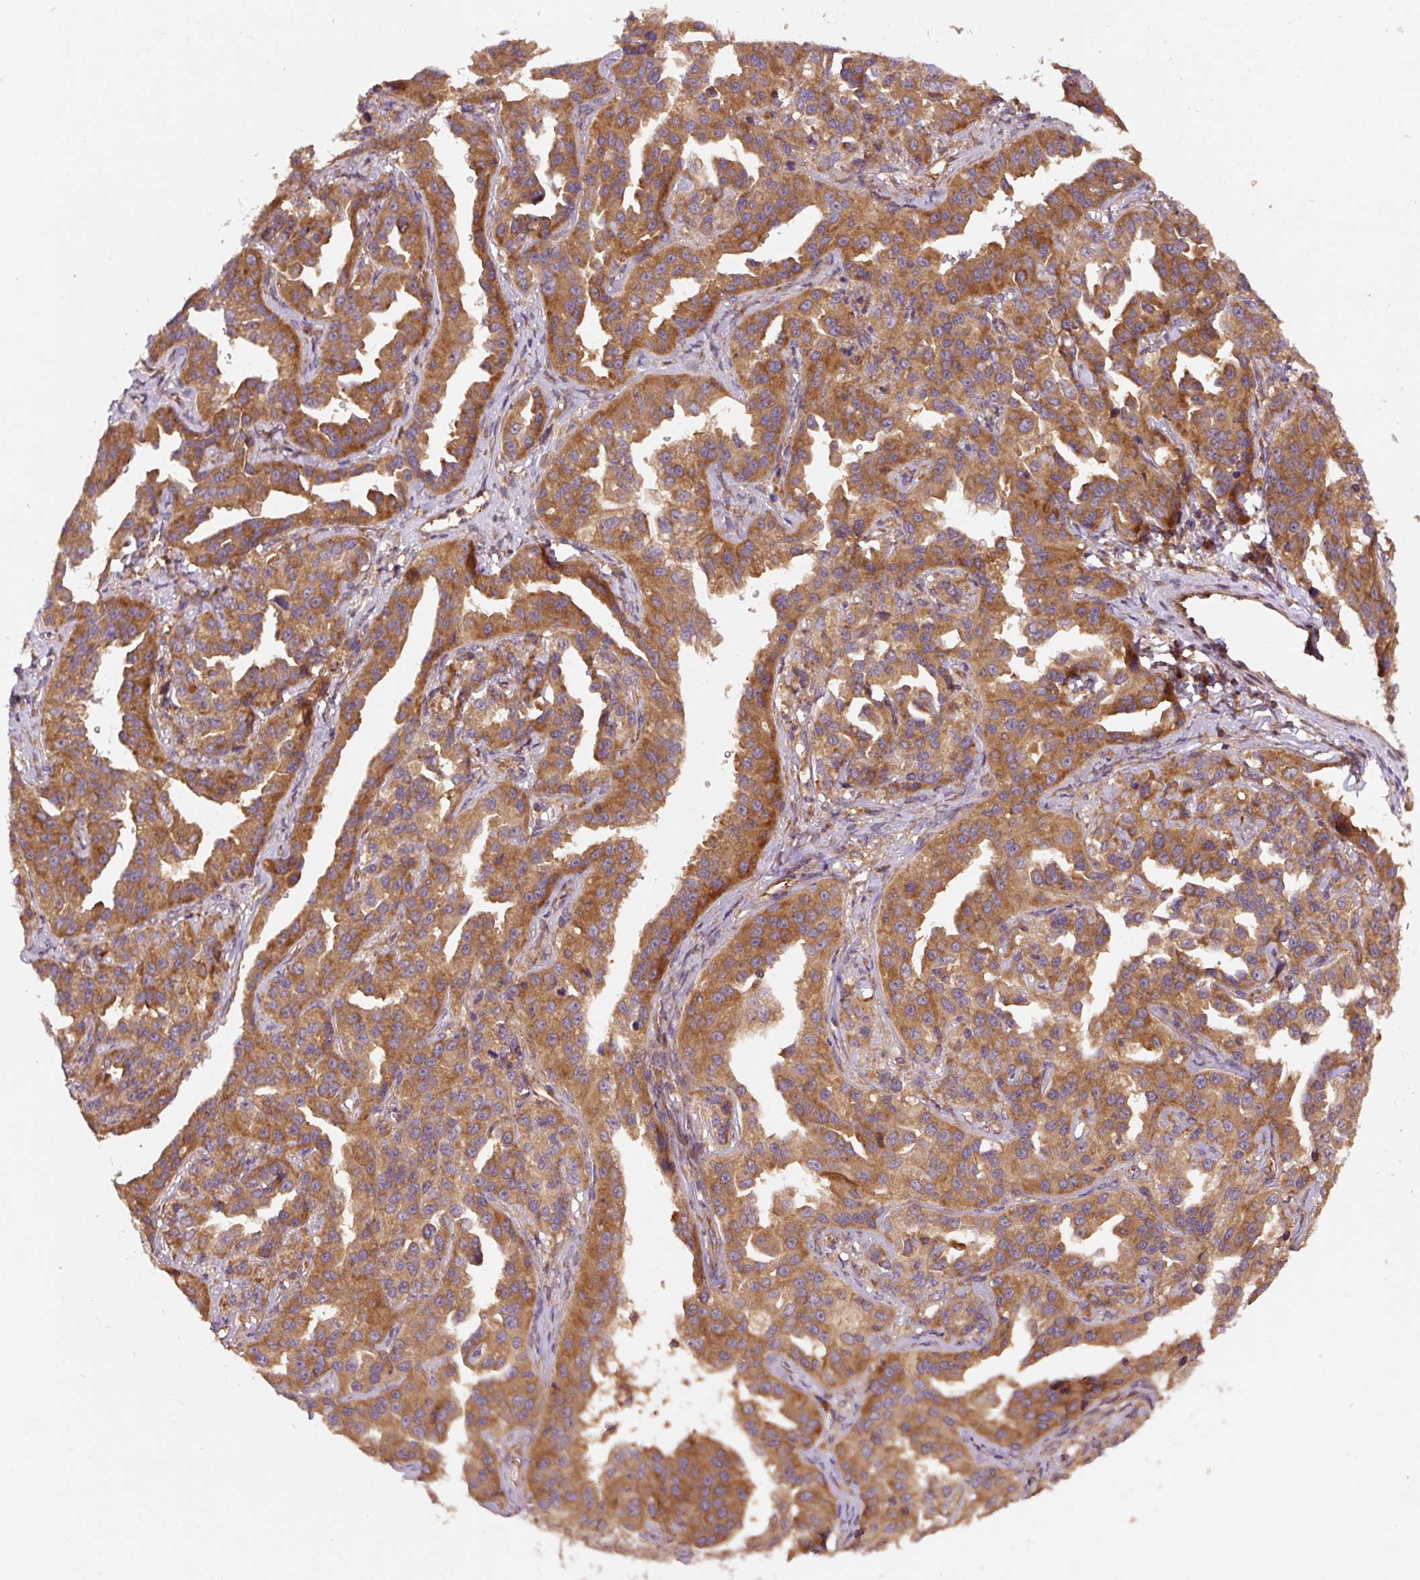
{"staining": {"intensity": "strong", "quantity": ">75%", "location": "cytoplasmic/membranous"}, "tissue": "ovarian cancer", "cell_type": "Tumor cells", "image_type": "cancer", "snomed": [{"axis": "morphology", "description": "Cystadenocarcinoma, serous, NOS"}, {"axis": "topography", "description": "Ovary"}], "caption": "This is an image of immunohistochemistry staining of ovarian serous cystadenocarcinoma, which shows strong expression in the cytoplasmic/membranous of tumor cells.", "gene": "EIF2S2", "patient": {"sex": "female", "age": 75}}